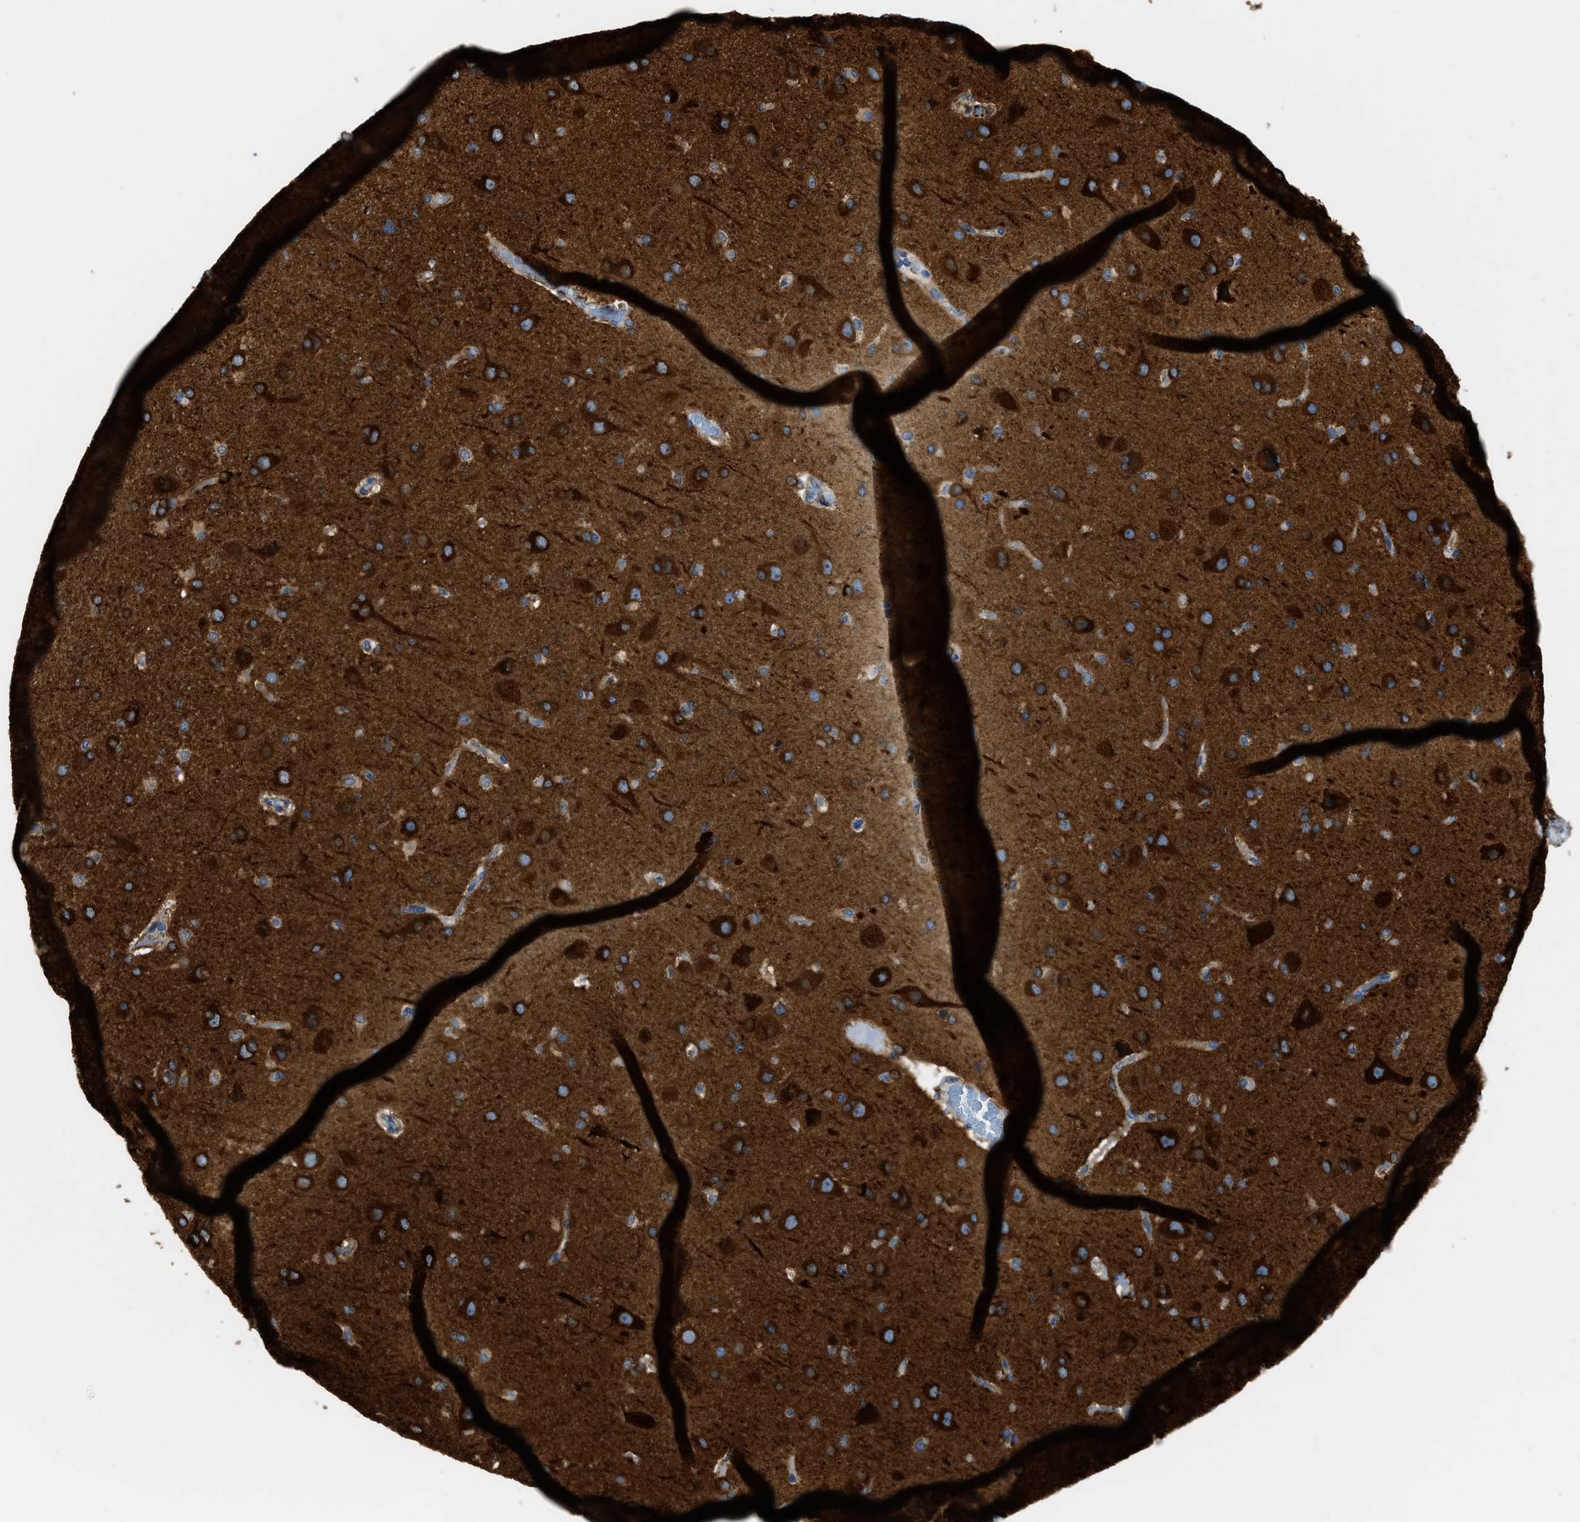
{"staining": {"intensity": "strong", "quantity": ">75%", "location": "cytoplasmic/membranous"}, "tissue": "glioma", "cell_type": "Tumor cells", "image_type": "cancer", "snomed": [{"axis": "morphology", "description": "Glioma, malignant, High grade"}, {"axis": "topography", "description": "Brain"}], "caption": "Protein staining by IHC demonstrates strong cytoplasmic/membranous positivity in approximately >75% of tumor cells in glioma.", "gene": "ZSWIM5", "patient": {"sex": "female", "age": 58}}